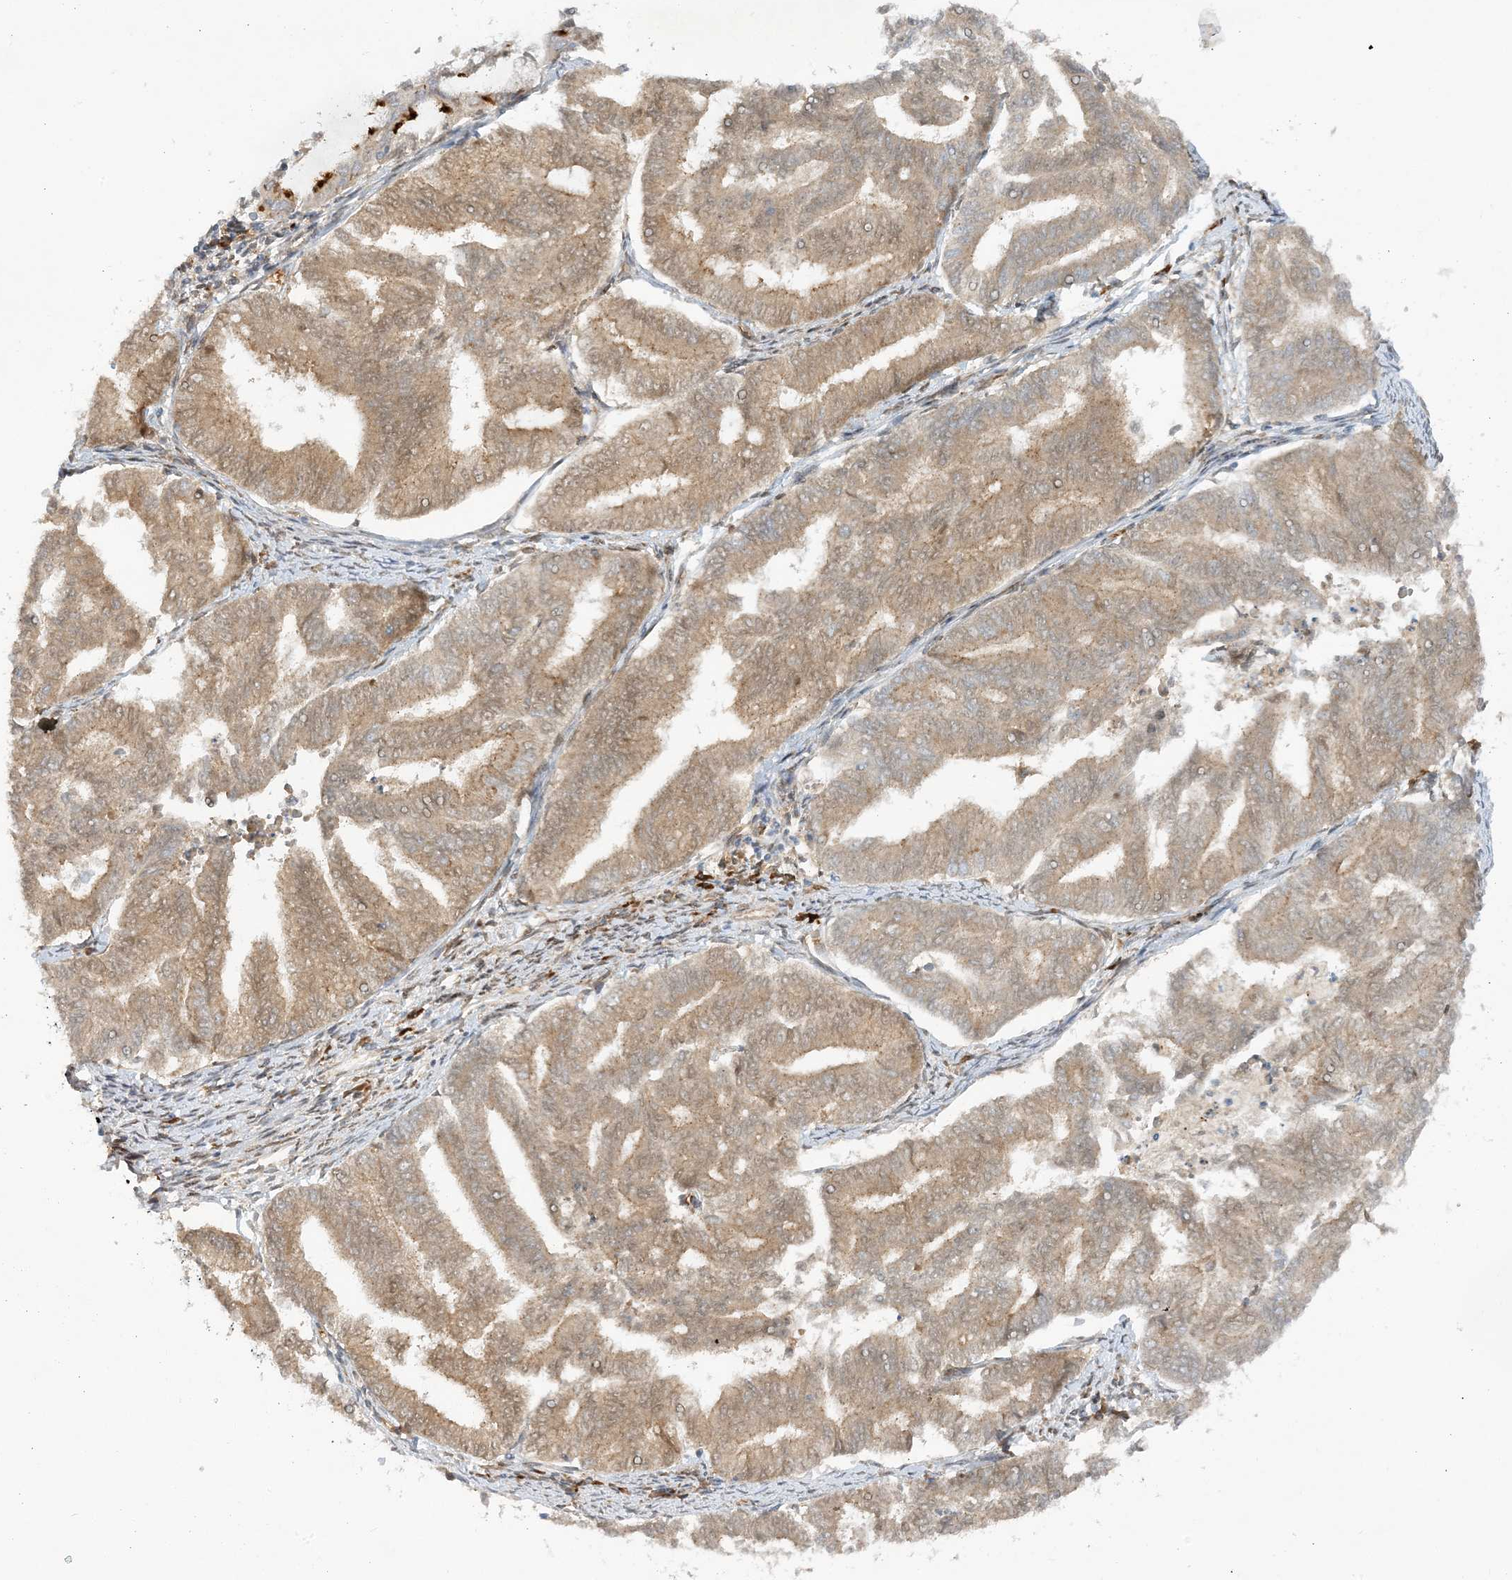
{"staining": {"intensity": "moderate", "quantity": ">75%", "location": "cytoplasmic/membranous"}, "tissue": "endometrial cancer", "cell_type": "Tumor cells", "image_type": "cancer", "snomed": [{"axis": "morphology", "description": "Adenocarcinoma, NOS"}, {"axis": "topography", "description": "Endometrium"}], "caption": "IHC of human endometrial adenocarcinoma demonstrates medium levels of moderate cytoplasmic/membranous positivity in approximately >75% of tumor cells.", "gene": "RPP40", "patient": {"sex": "female", "age": 79}}